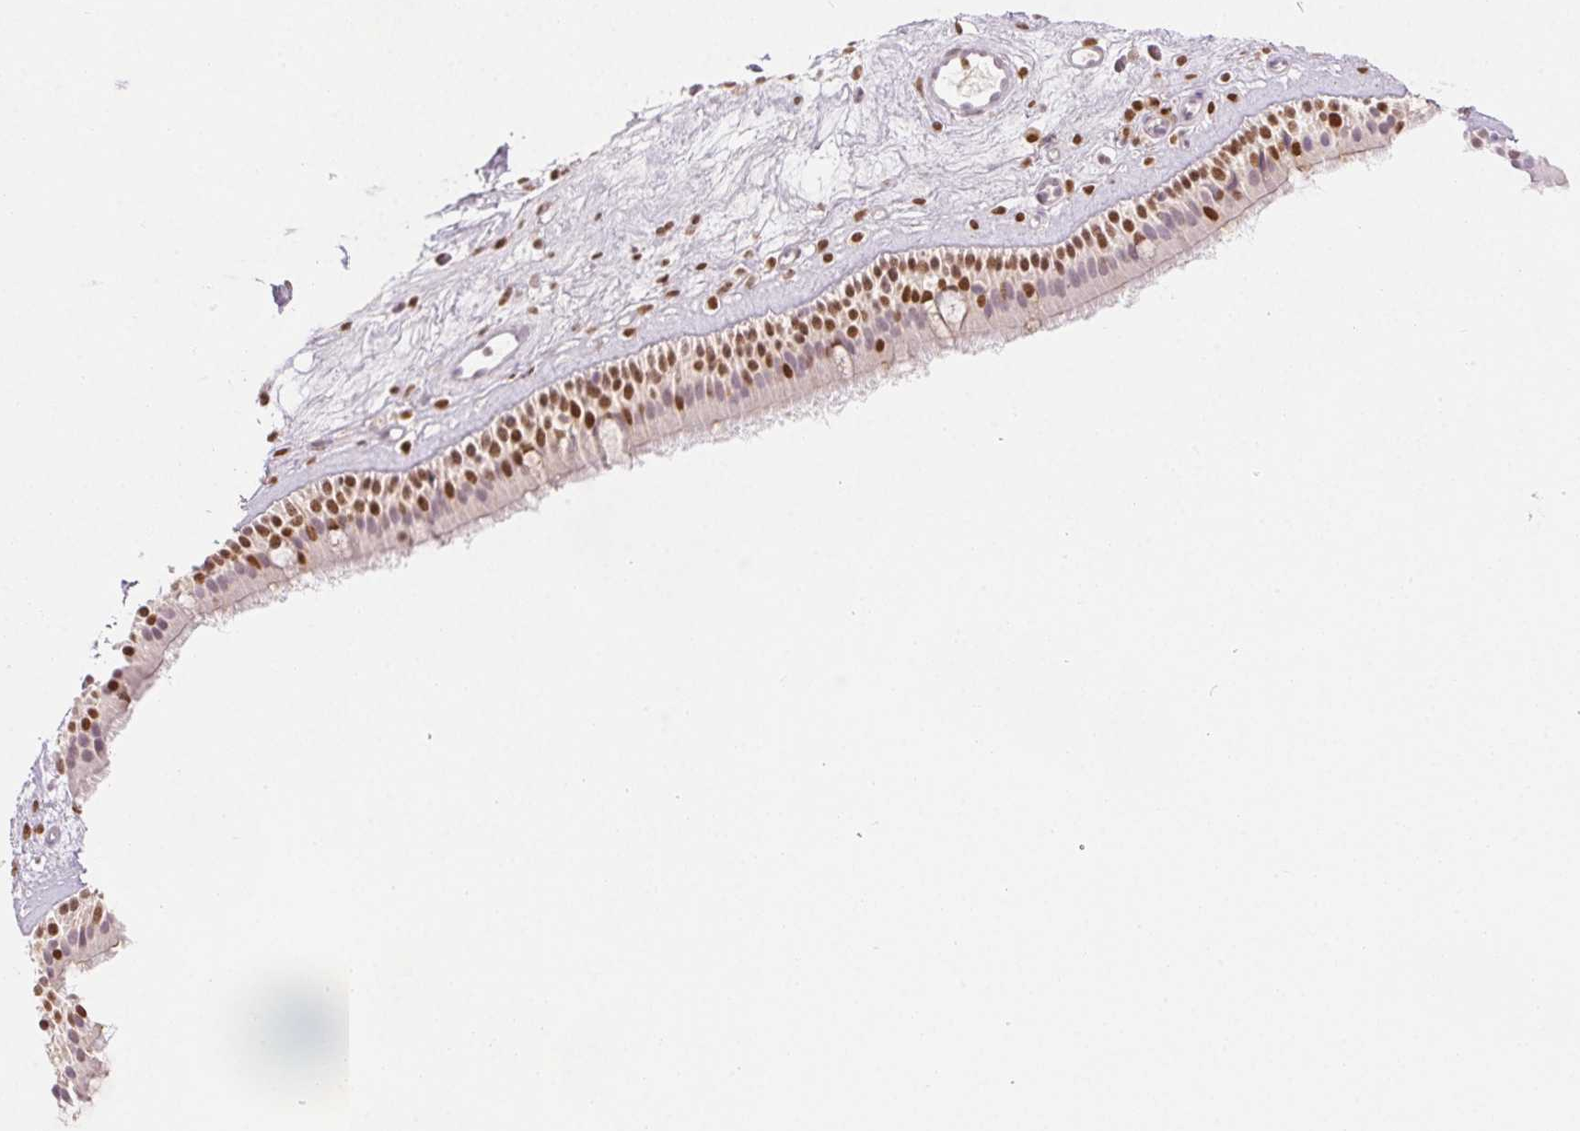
{"staining": {"intensity": "moderate", "quantity": ">75%", "location": "nuclear"}, "tissue": "nasopharynx", "cell_type": "Respiratory epithelial cells", "image_type": "normal", "snomed": [{"axis": "morphology", "description": "Normal tissue, NOS"}, {"axis": "topography", "description": "Nasopharynx"}], "caption": "Immunohistochemical staining of benign human nasopharynx displays moderate nuclear protein expression in about >75% of respiratory epithelial cells. (DAB IHC with brightfield microscopy, high magnification).", "gene": "RUNX2", "patient": {"sex": "male", "age": 68}}